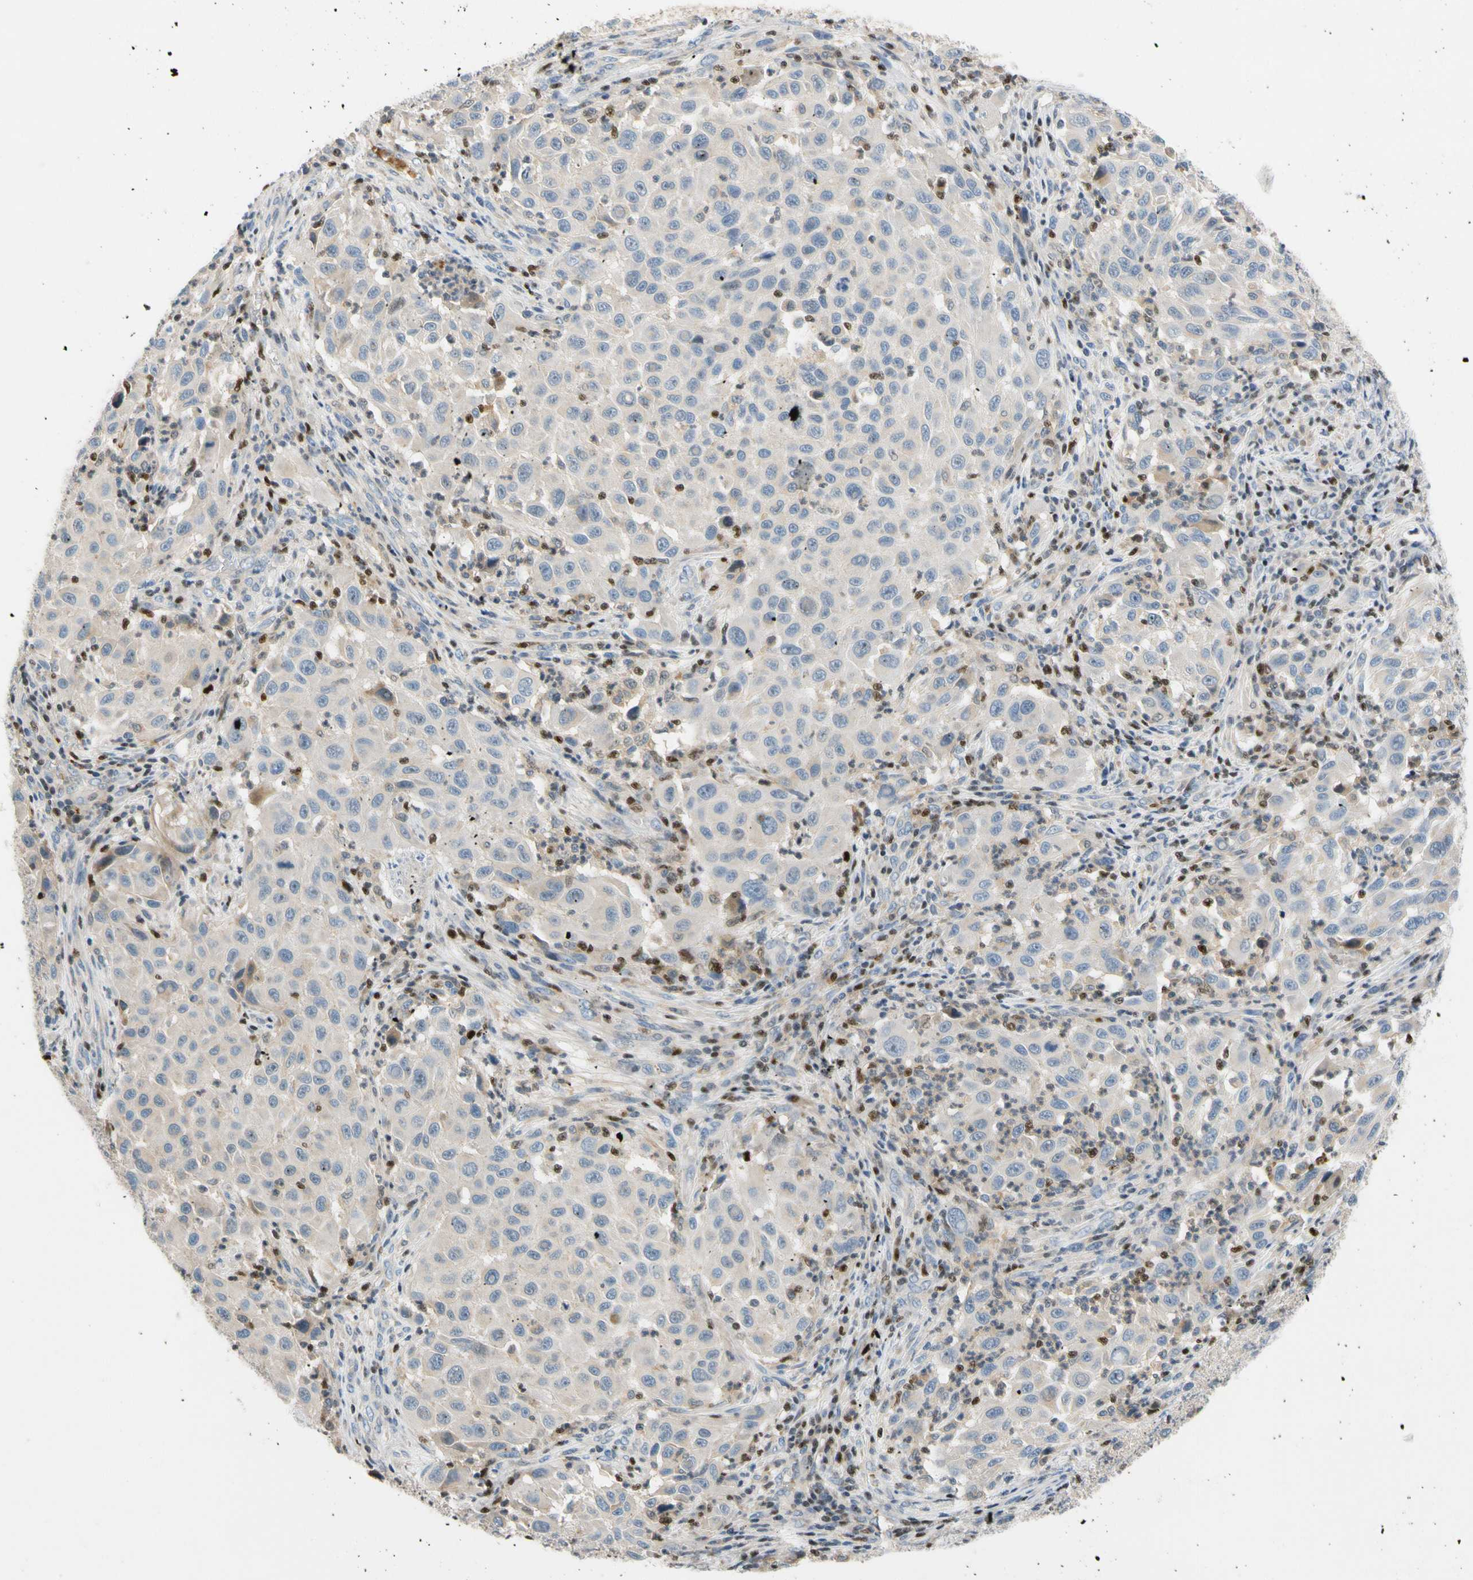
{"staining": {"intensity": "negative", "quantity": "none", "location": "none"}, "tissue": "melanoma", "cell_type": "Tumor cells", "image_type": "cancer", "snomed": [{"axis": "morphology", "description": "Malignant melanoma, Metastatic site"}, {"axis": "topography", "description": "Lymph node"}], "caption": "This is an immunohistochemistry (IHC) micrograph of human melanoma. There is no staining in tumor cells.", "gene": "SP140", "patient": {"sex": "male", "age": 61}}